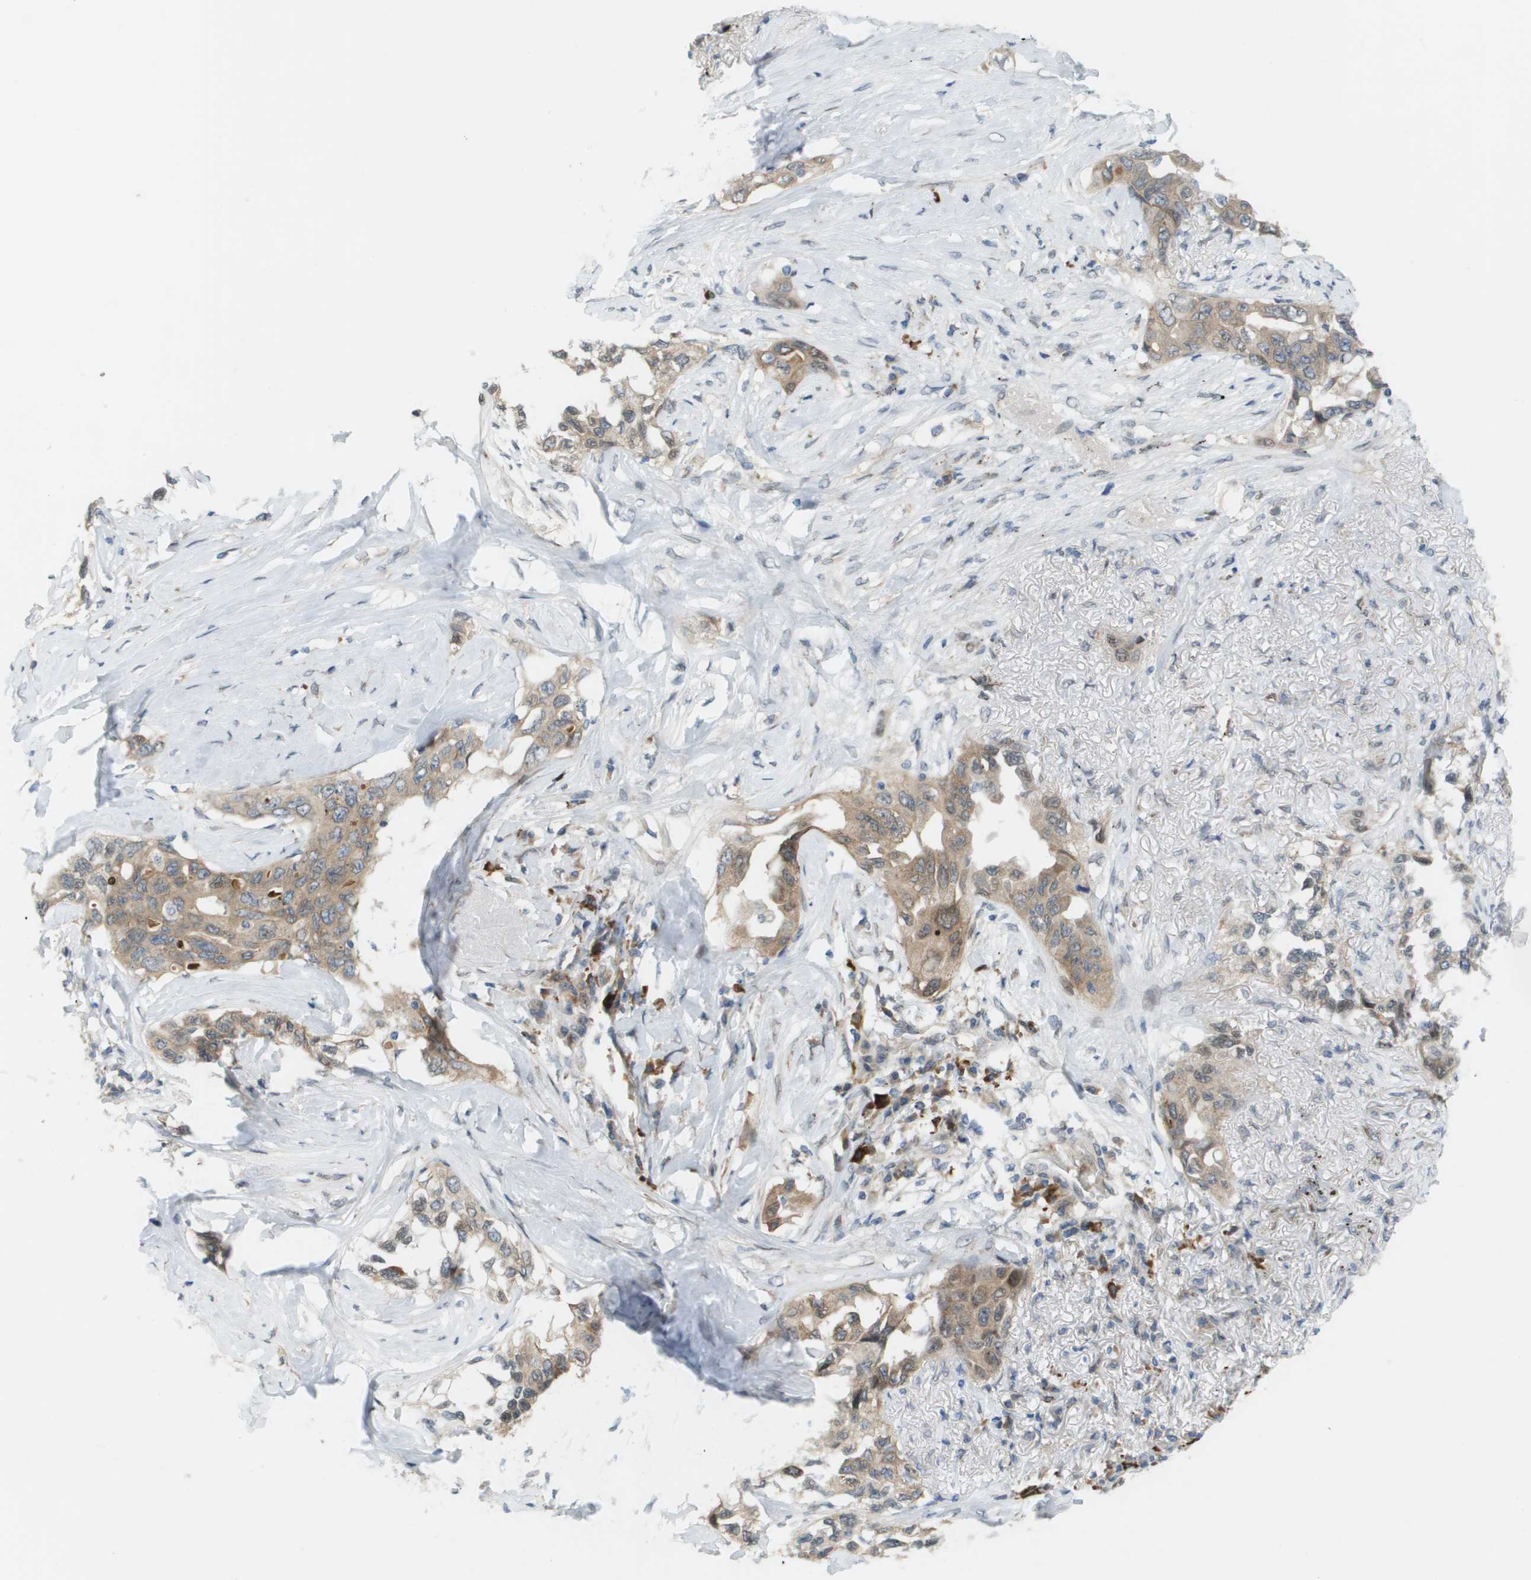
{"staining": {"intensity": "weak", "quantity": ">75%", "location": "cytoplasmic/membranous,nuclear"}, "tissue": "lung cancer", "cell_type": "Tumor cells", "image_type": "cancer", "snomed": [{"axis": "morphology", "description": "Adenocarcinoma, NOS"}, {"axis": "topography", "description": "Lung"}], "caption": "This micrograph shows IHC staining of lung adenocarcinoma, with low weak cytoplasmic/membranous and nuclear staining in about >75% of tumor cells.", "gene": "CACNB4", "patient": {"sex": "female", "age": 51}}